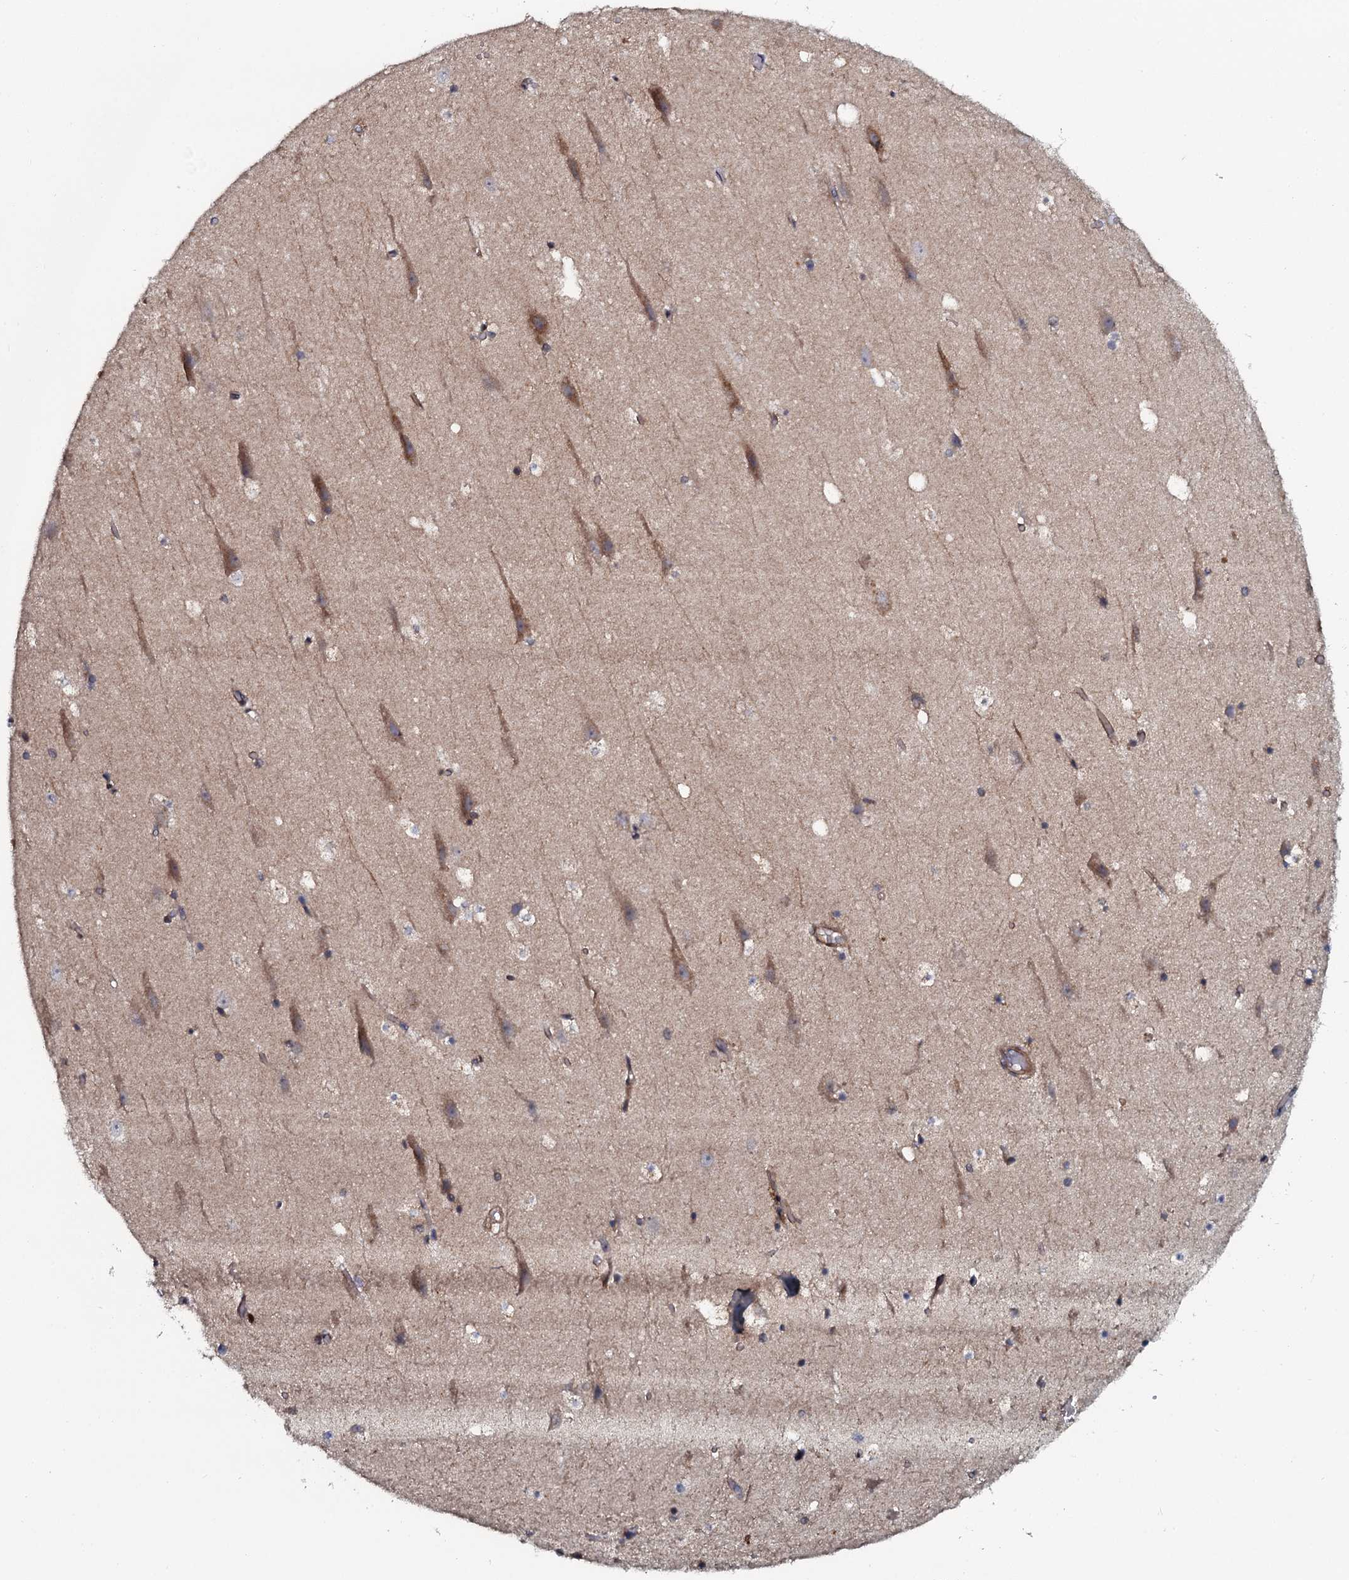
{"staining": {"intensity": "weak", "quantity": "<25%", "location": "cytoplasmic/membranous"}, "tissue": "hippocampus", "cell_type": "Glial cells", "image_type": "normal", "snomed": [{"axis": "morphology", "description": "Normal tissue, NOS"}, {"axis": "topography", "description": "Hippocampus"}], "caption": "The micrograph reveals no staining of glial cells in benign hippocampus.", "gene": "KCTD4", "patient": {"sex": "female", "age": 52}}